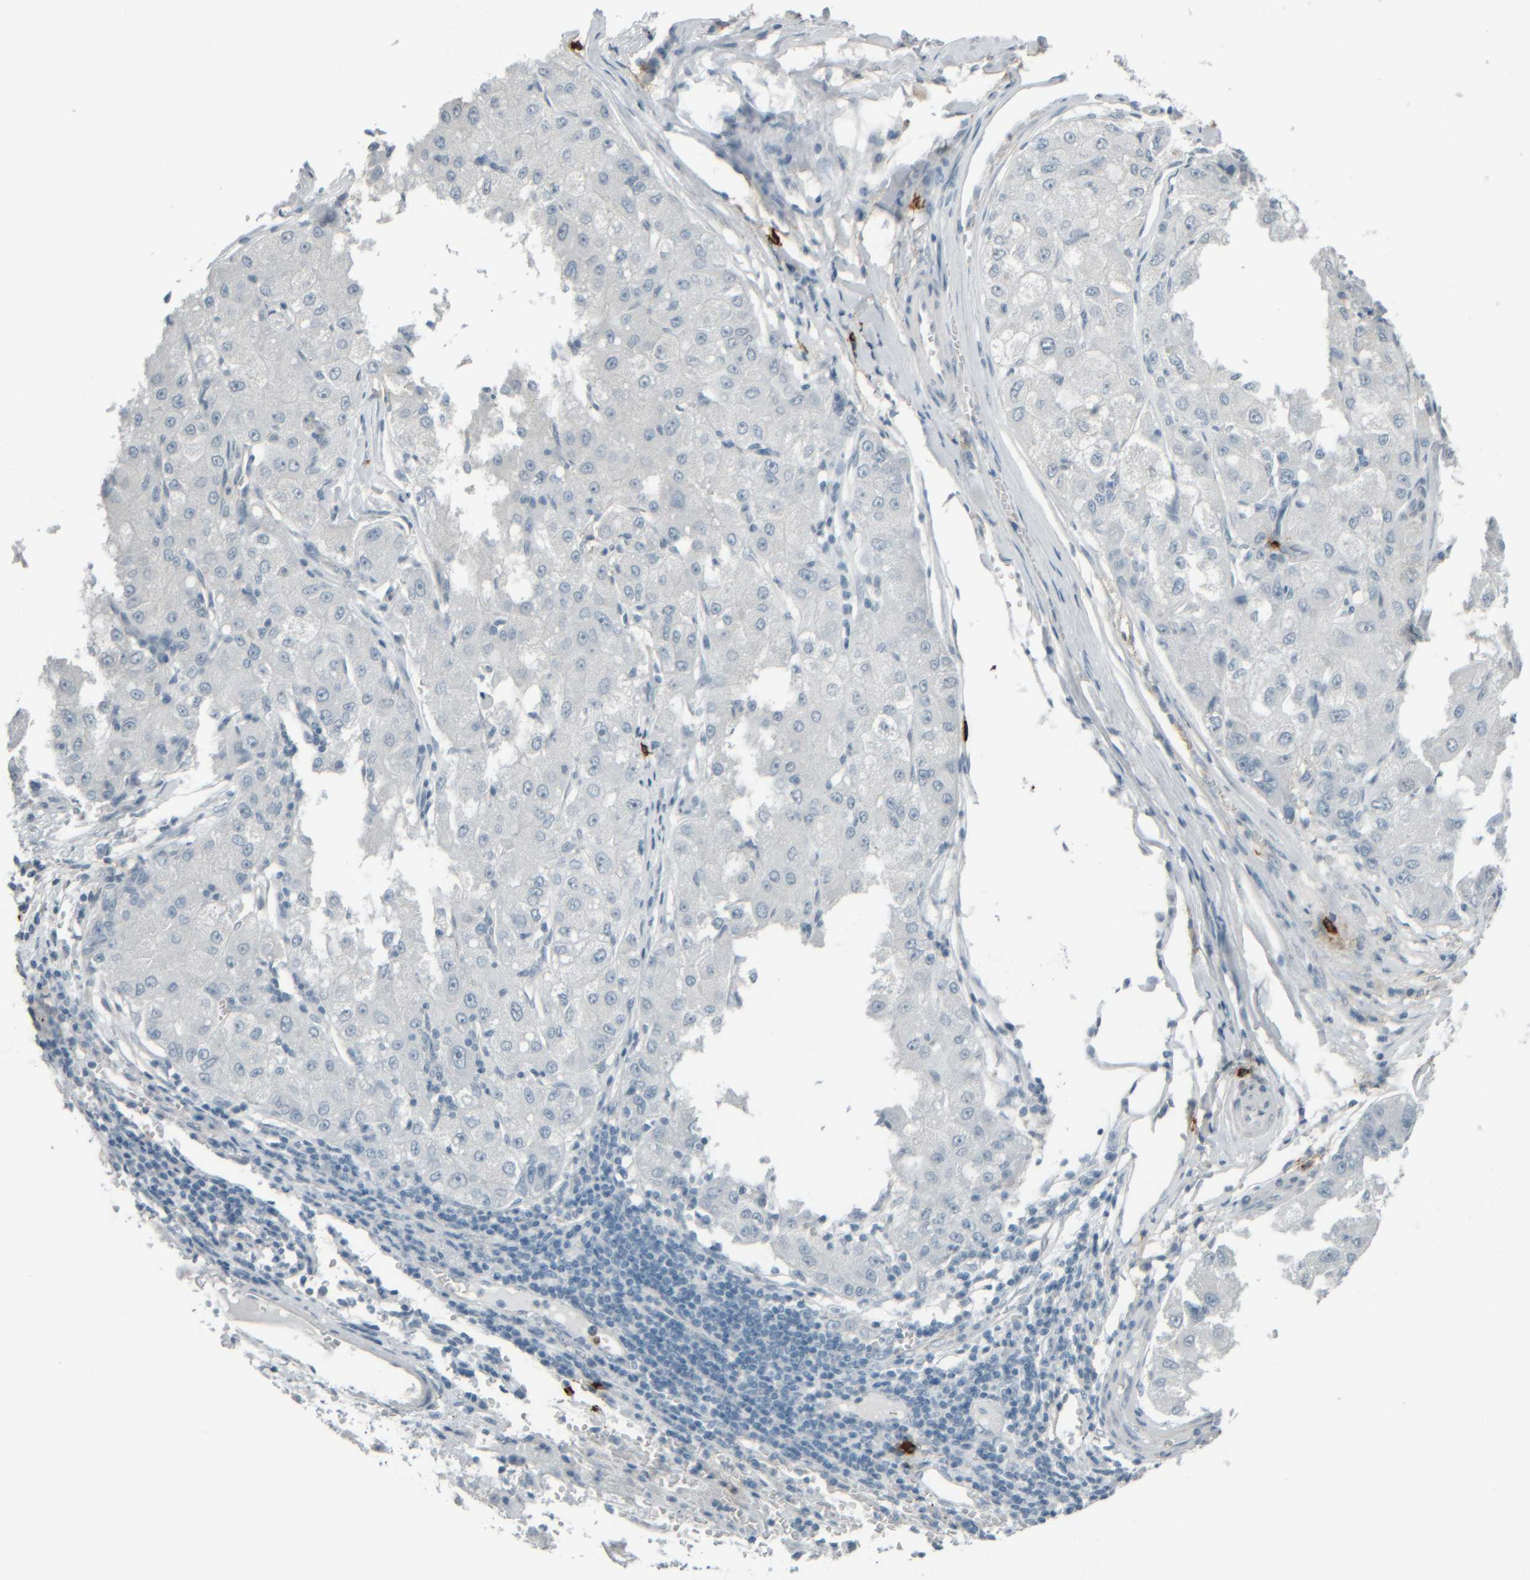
{"staining": {"intensity": "negative", "quantity": "none", "location": "none"}, "tissue": "liver cancer", "cell_type": "Tumor cells", "image_type": "cancer", "snomed": [{"axis": "morphology", "description": "Carcinoma, Hepatocellular, NOS"}, {"axis": "topography", "description": "Liver"}], "caption": "DAB immunohistochemical staining of hepatocellular carcinoma (liver) reveals no significant staining in tumor cells.", "gene": "TPSAB1", "patient": {"sex": "male", "age": 80}}